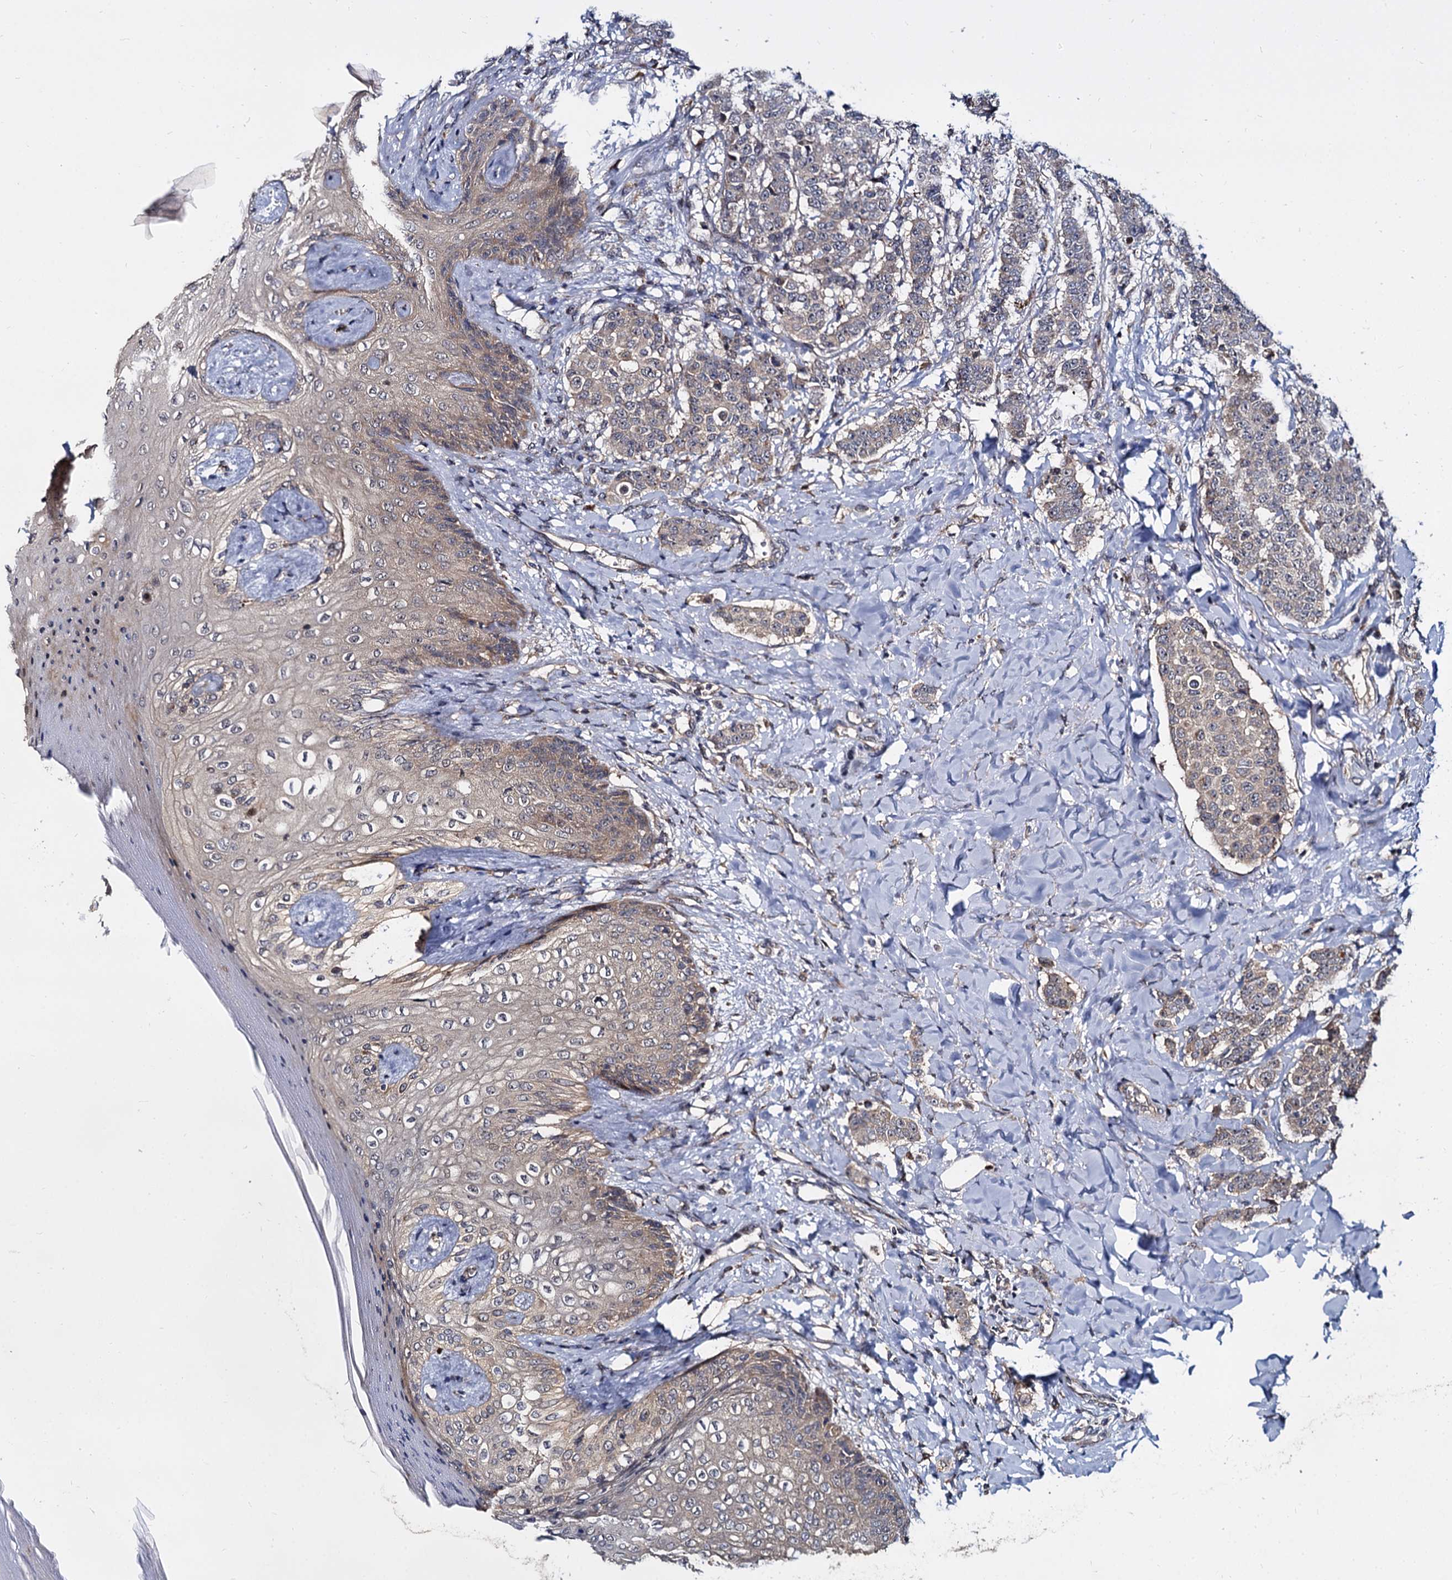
{"staining": {"intensity": "weak", "quantity": "<25%", "location": "cytoplasmic/membranous"}, "tissue": "breast cancer", "cell_type": "Tumor cells", "image_type": "cancer", "snomed": [{"axis": "morphology", "description": "Duct carcinoma"}, {"axis": "topography", "description": "Breast"}], "caption": "The IHC photomicrograph has no significant expression in tumor cells of breast cancer (intraductal carcinoma) tissue.", "gene": "WWC3", "patient": {"sex": "female", "age": 40}}